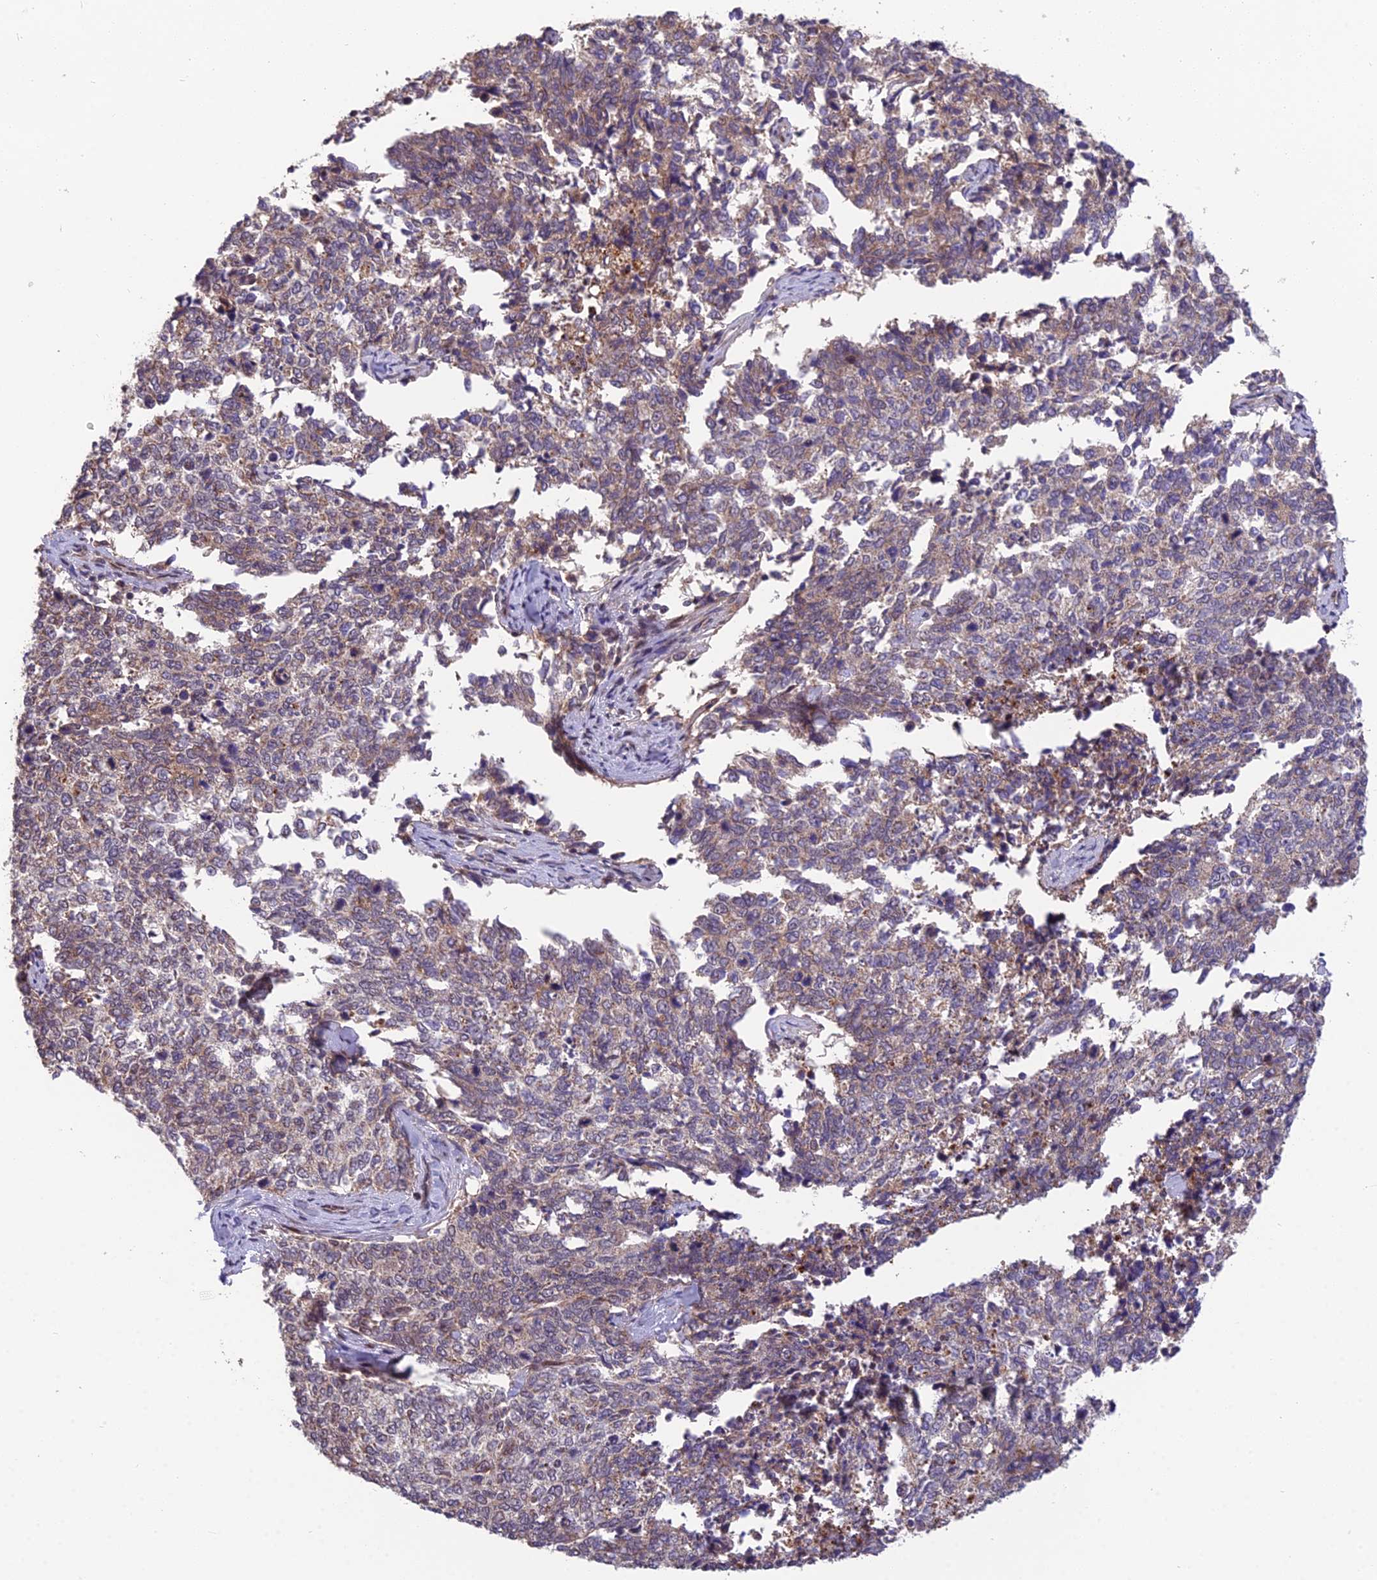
{"staining": {"intensity": "weak", "quantity": "25%-75%", "location": "cytoplasmic/membranous"}, "tissue": "cervical cancer", "cell_type": "Tumor cells", "image_type": "cancer", "snomed": [{"axis": "morphology", "description": "Squamous cell carcinoma, NOS"}, {"axis": "topography", "description": "Cervix"}], "caption": "Cervical cancer stained for a protein (brown) demonstrates weak cytoplasmic/membranous positive staining in about 25%-75% of tumor cells.", "gene": "CYP2R1", "patient": {"sex": "female", "age": 63}}